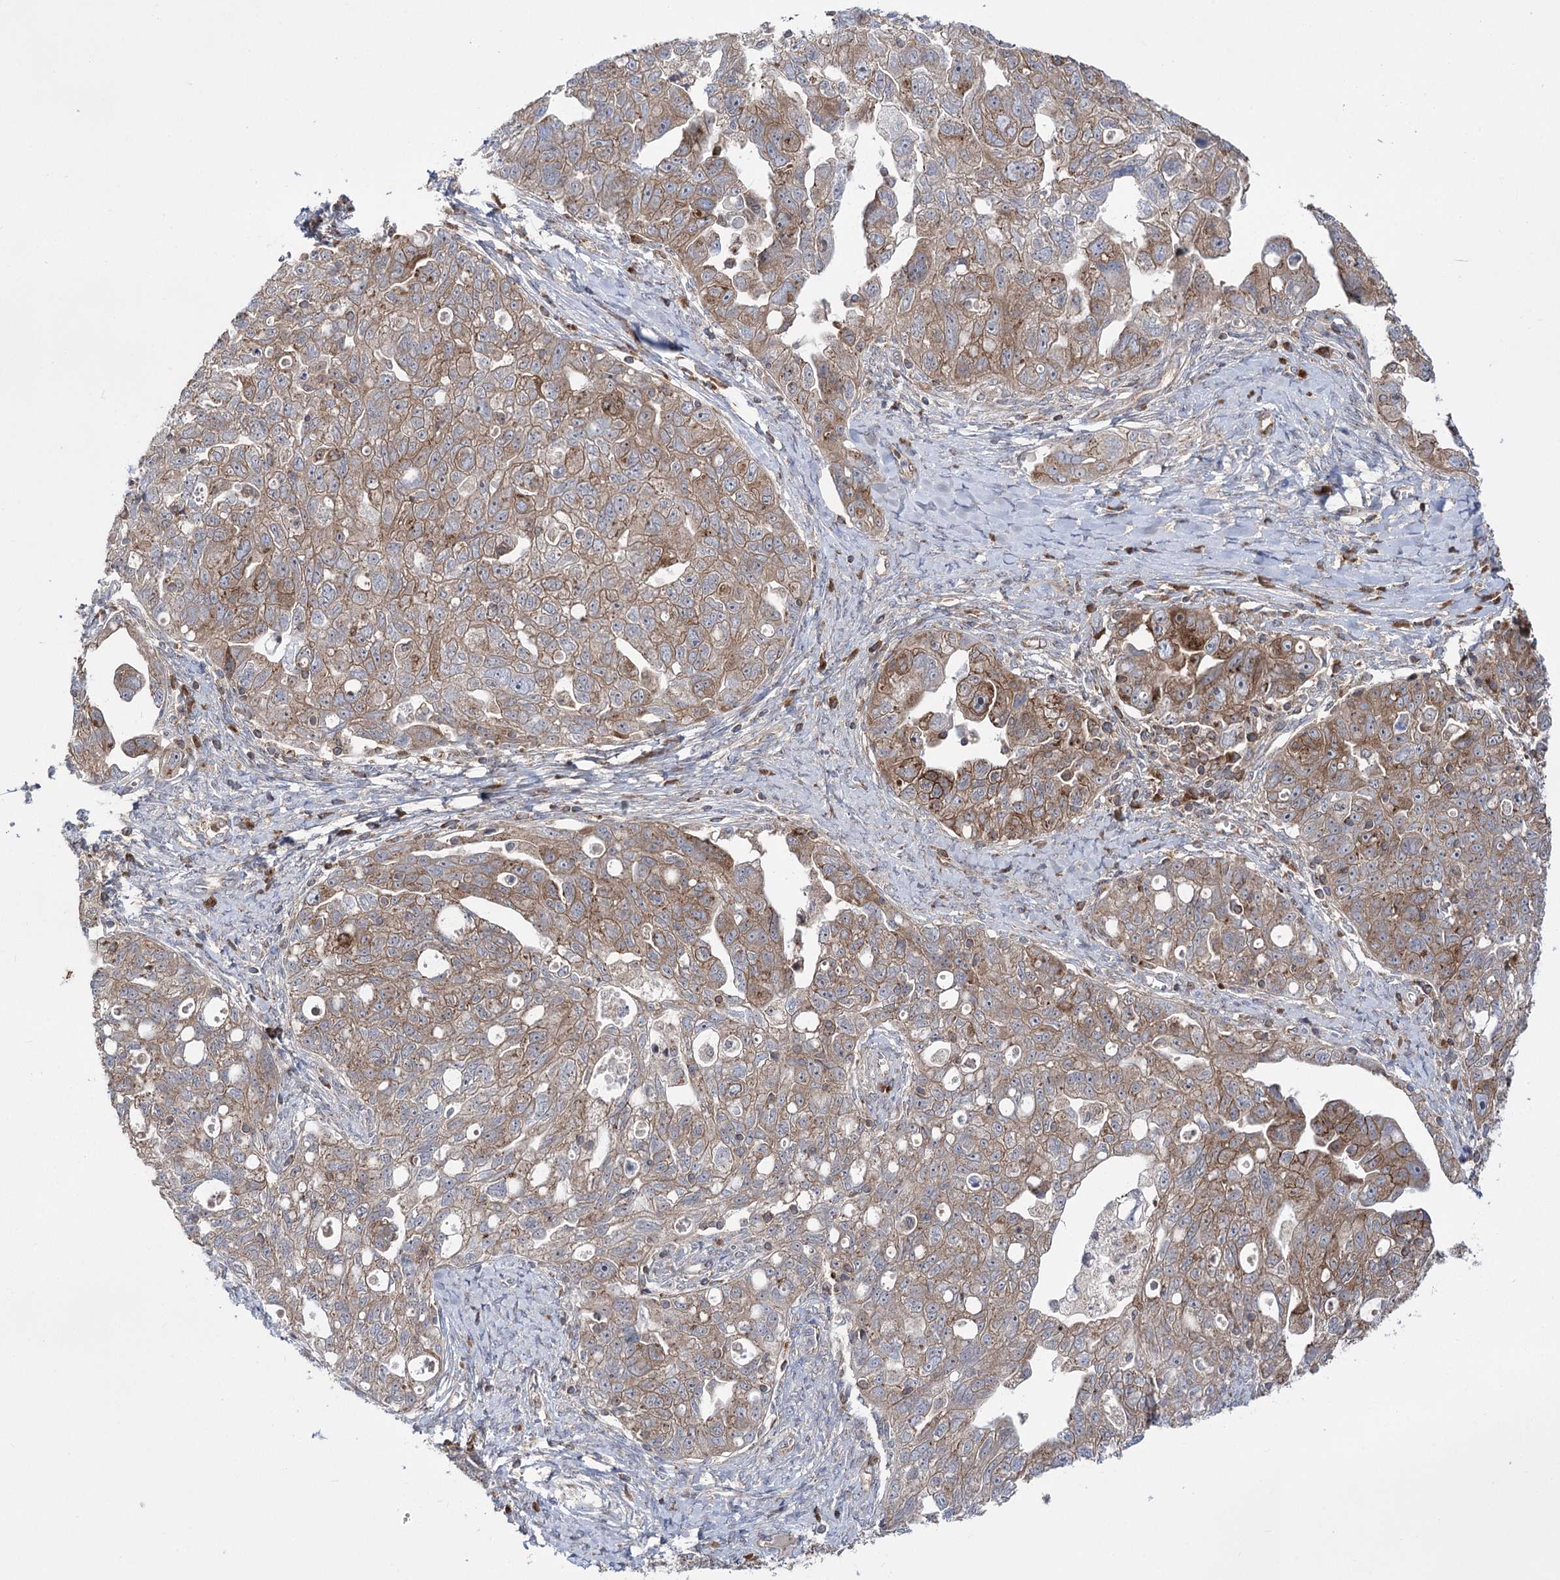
{"staining": {"intensity": "moderate", "quantity": ">75%", "location": "cytoplasmic/membranous"}, "tissue": "ovarian cancer", "cell_type": "Tumor cells", "image_type": "cancer", "snomed": [{"axis": "morphology", "description": "Carcinoma, NOS"}, {"axis": "morphology", "description": "Cystadenocarcinoma, serous, NOS"}, {"axis": "topography", "description": "Ovary"}], "caption": "IHC of human carcinoma (ovarian) exhibits medium levels of moderate cytoplasmic/membranous staining in approximately >75% of tumor cells.", "gene": "ZNF622", "patient": {"sex": "female", "age": 69}}